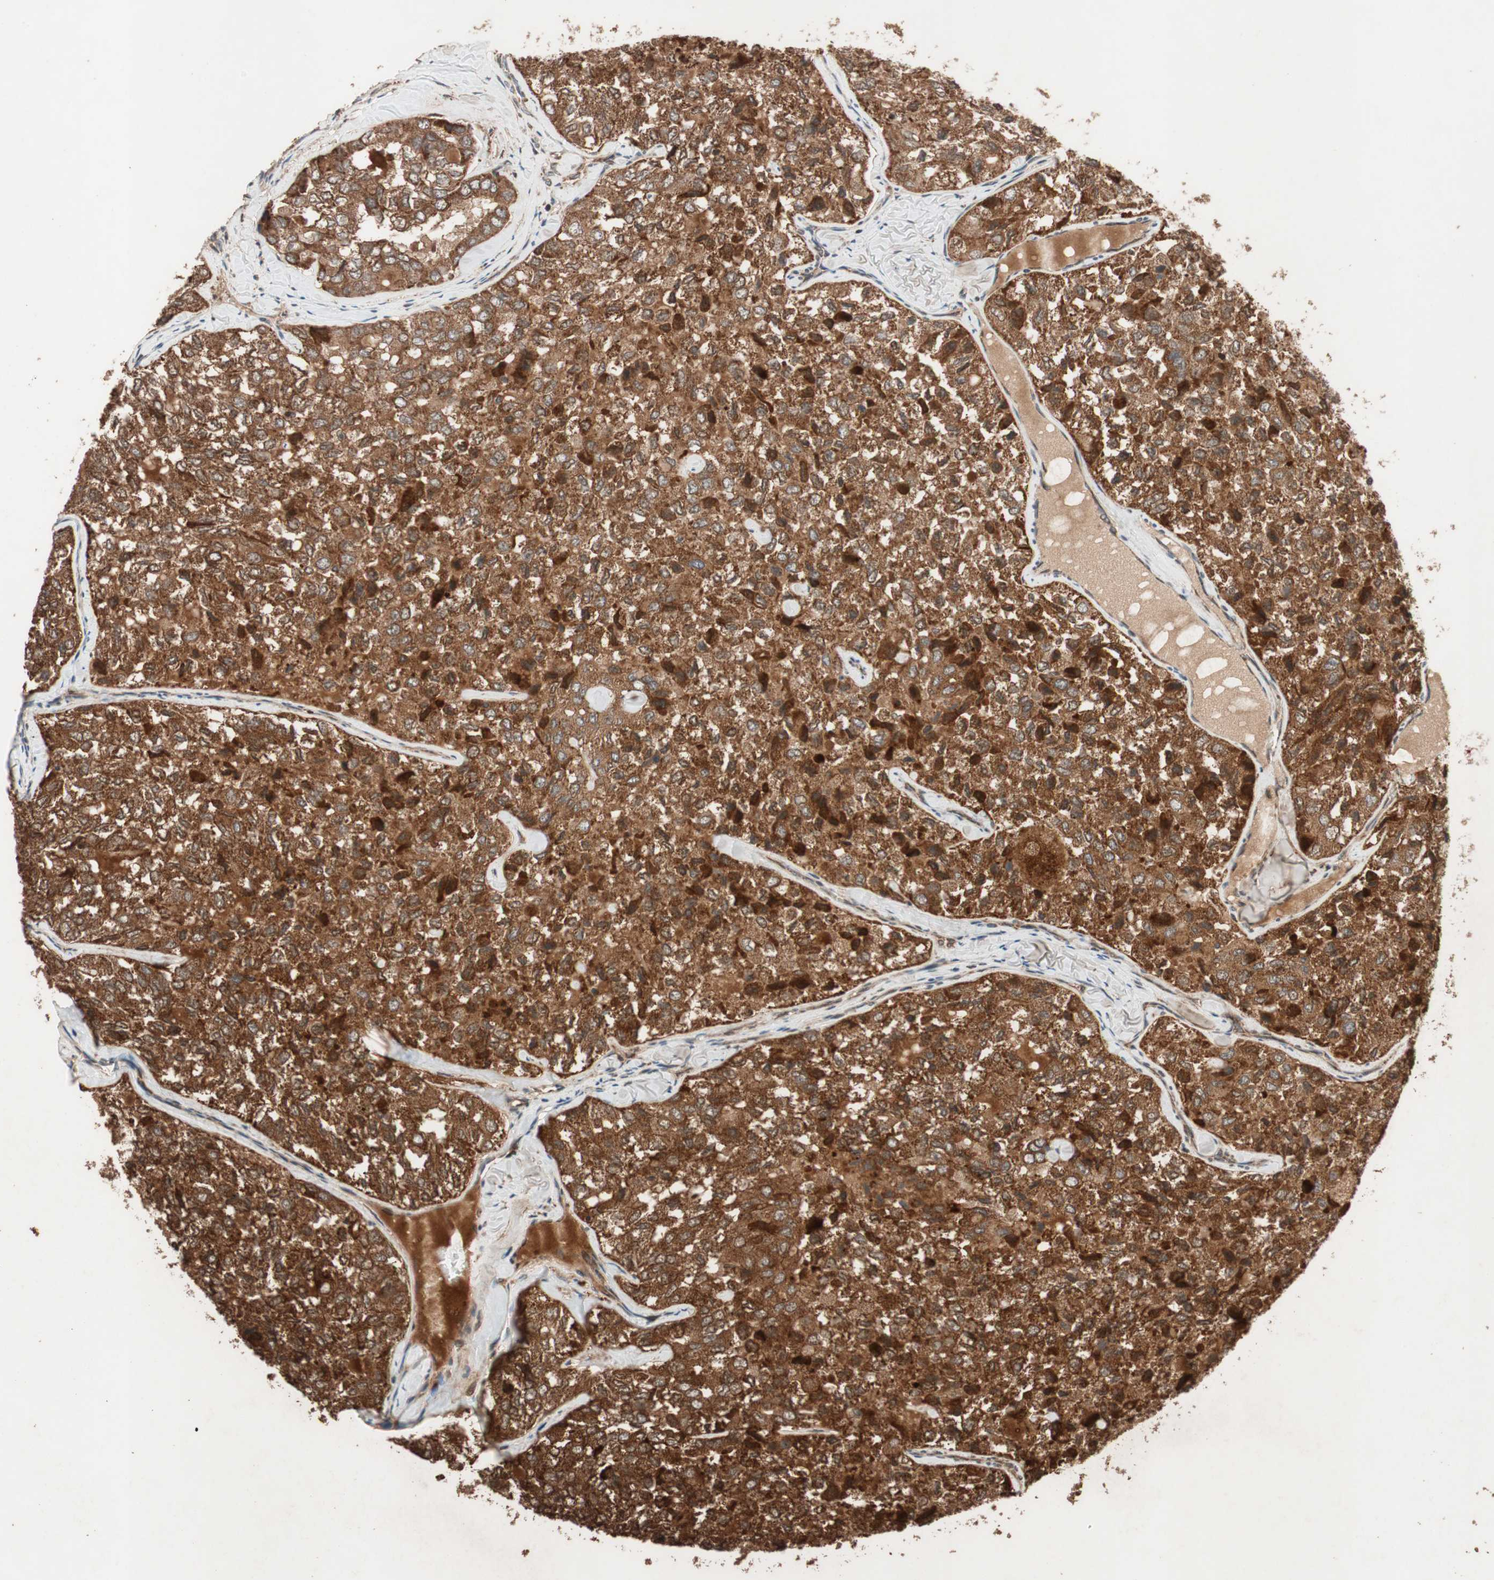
{"staining": {"intensity": "strong", "quantity": ">75%", "location": "cytoplasmic/membranous"}, "tissue": "thyroid cancer", "cell_type": "Tumor cells", "image_type": "cancer", "snomed": [{"axis": "morphology", "description": "Follicular adenoma carcinoma, NOS"}, {"axis": "topography", "description": "Thyroid gland"}], "caption": "The histopathology image reveals a brown stain indicating the presence of a protein in the cytoplasmic/membranous of tumor cells in thyroid cancer. The protein is stained brown, and the nuclei are stained in blue (DAB IHC with brightfield microscopy, high magnification).", "gene": "RAB1A", "patient": {"sex": "male", "age": 75}}